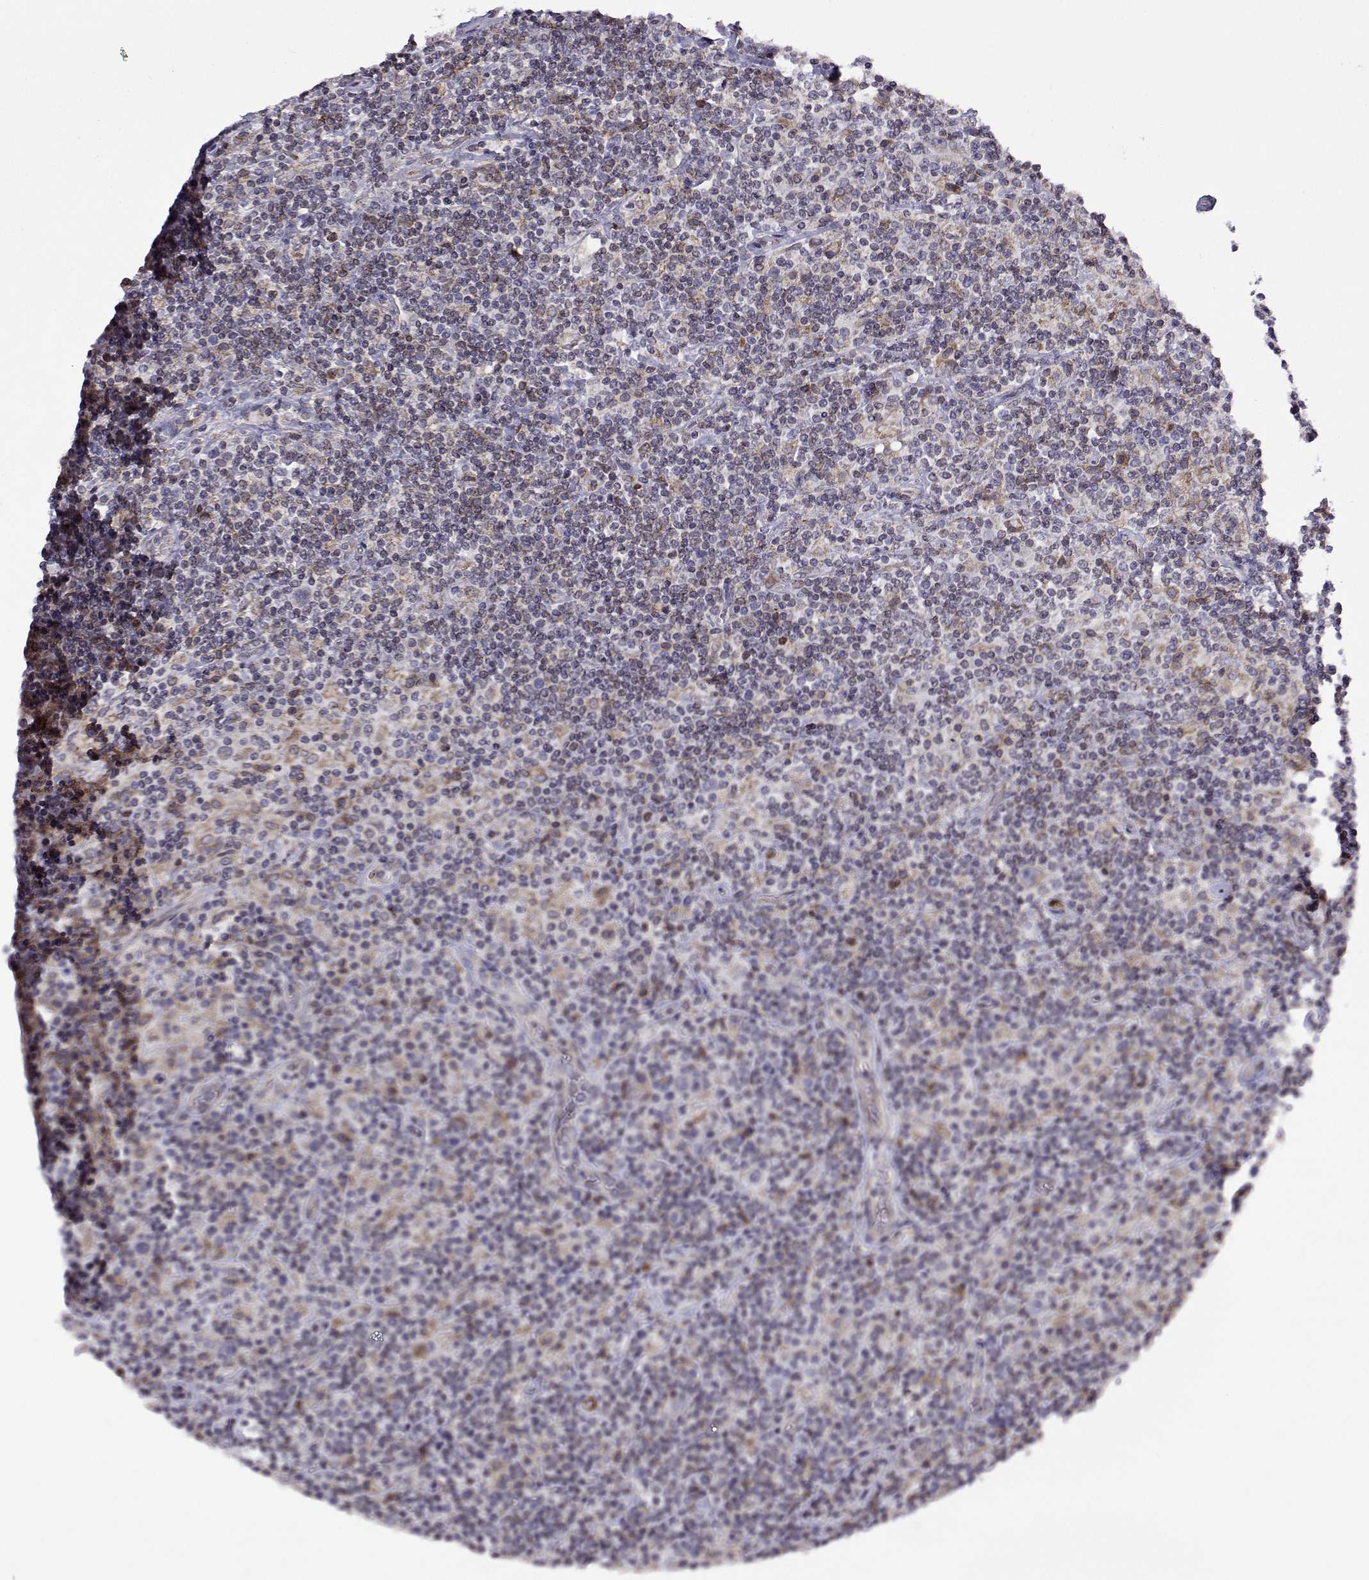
{"staining": {"intensity": "negative", "quantity": "none", "location": "none"}, "tissue": "lymphoma", "cell_type": "Tumor cells", "image_type": "cancer", "snomed": [{"axis": "morphology", "description": "Hodgkin's disease, NOS"}, {"axis": "topography", "description": "Lymph node"}], "caption": "The photomicrograph demonstrates no staining of tumor cells in Hodgkin's disease.", "gene": "PGRMC2", "patient": {"sex": "male", "age": 70}}